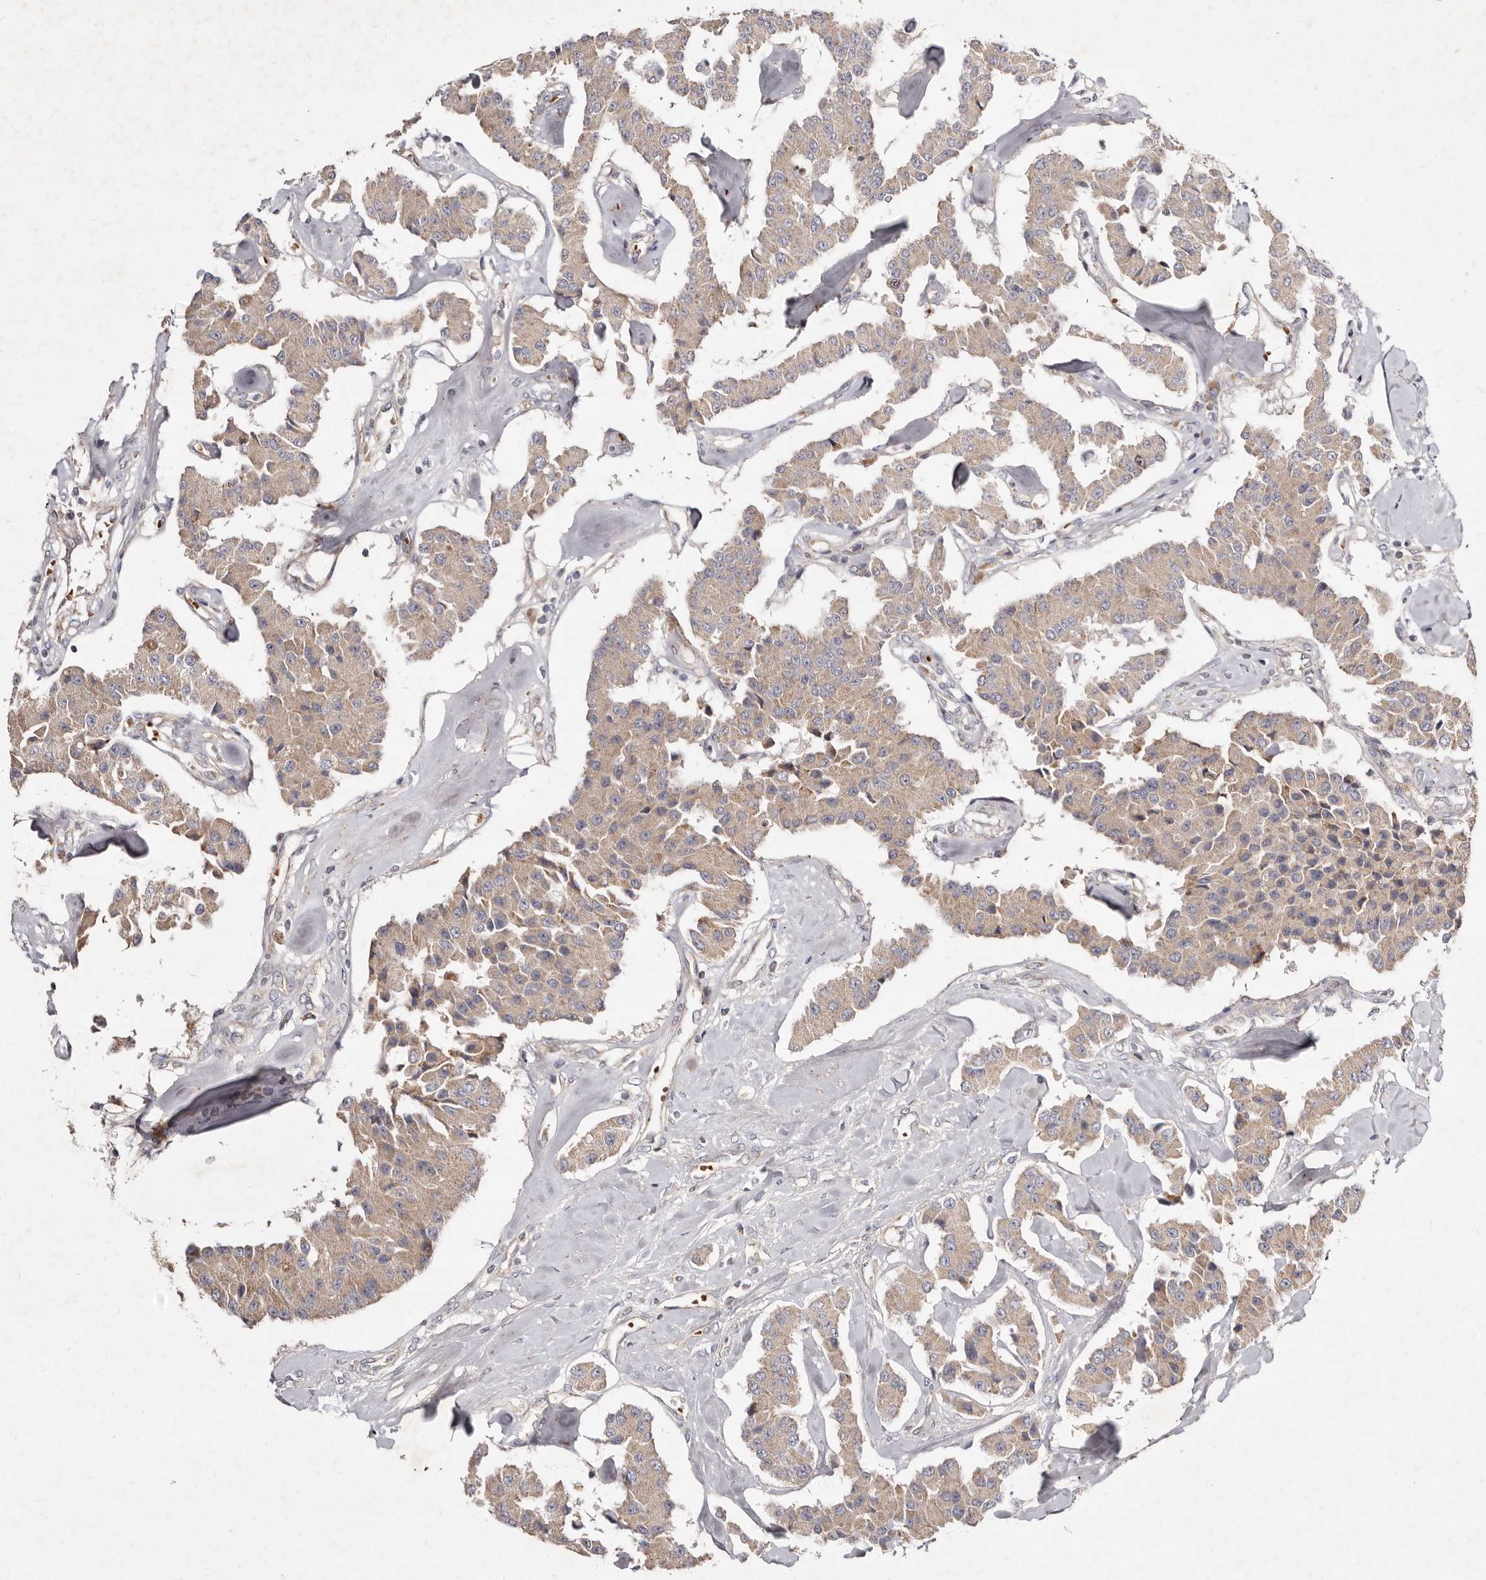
{"staining": {"intensity": "weak", "quantity": ">75%", "location": "cytoplasmic/membranous"}, "tissue": "carcinoid", "cell_type": "Tumor cells", "image_type": "cancer", "snomed": [{"axis": "morphology", "description": "Carcinoid, malignant, NOS"}, {"axis": "topography", "description": "Pancreas"}], "caption": "Weak cytoplasmic/membranous staining is appreciated in about >75% of tumor cells in carcinoid (malignant).", "gene": "SLC25A20", "patient": {"sex": "male", "age": 41}}